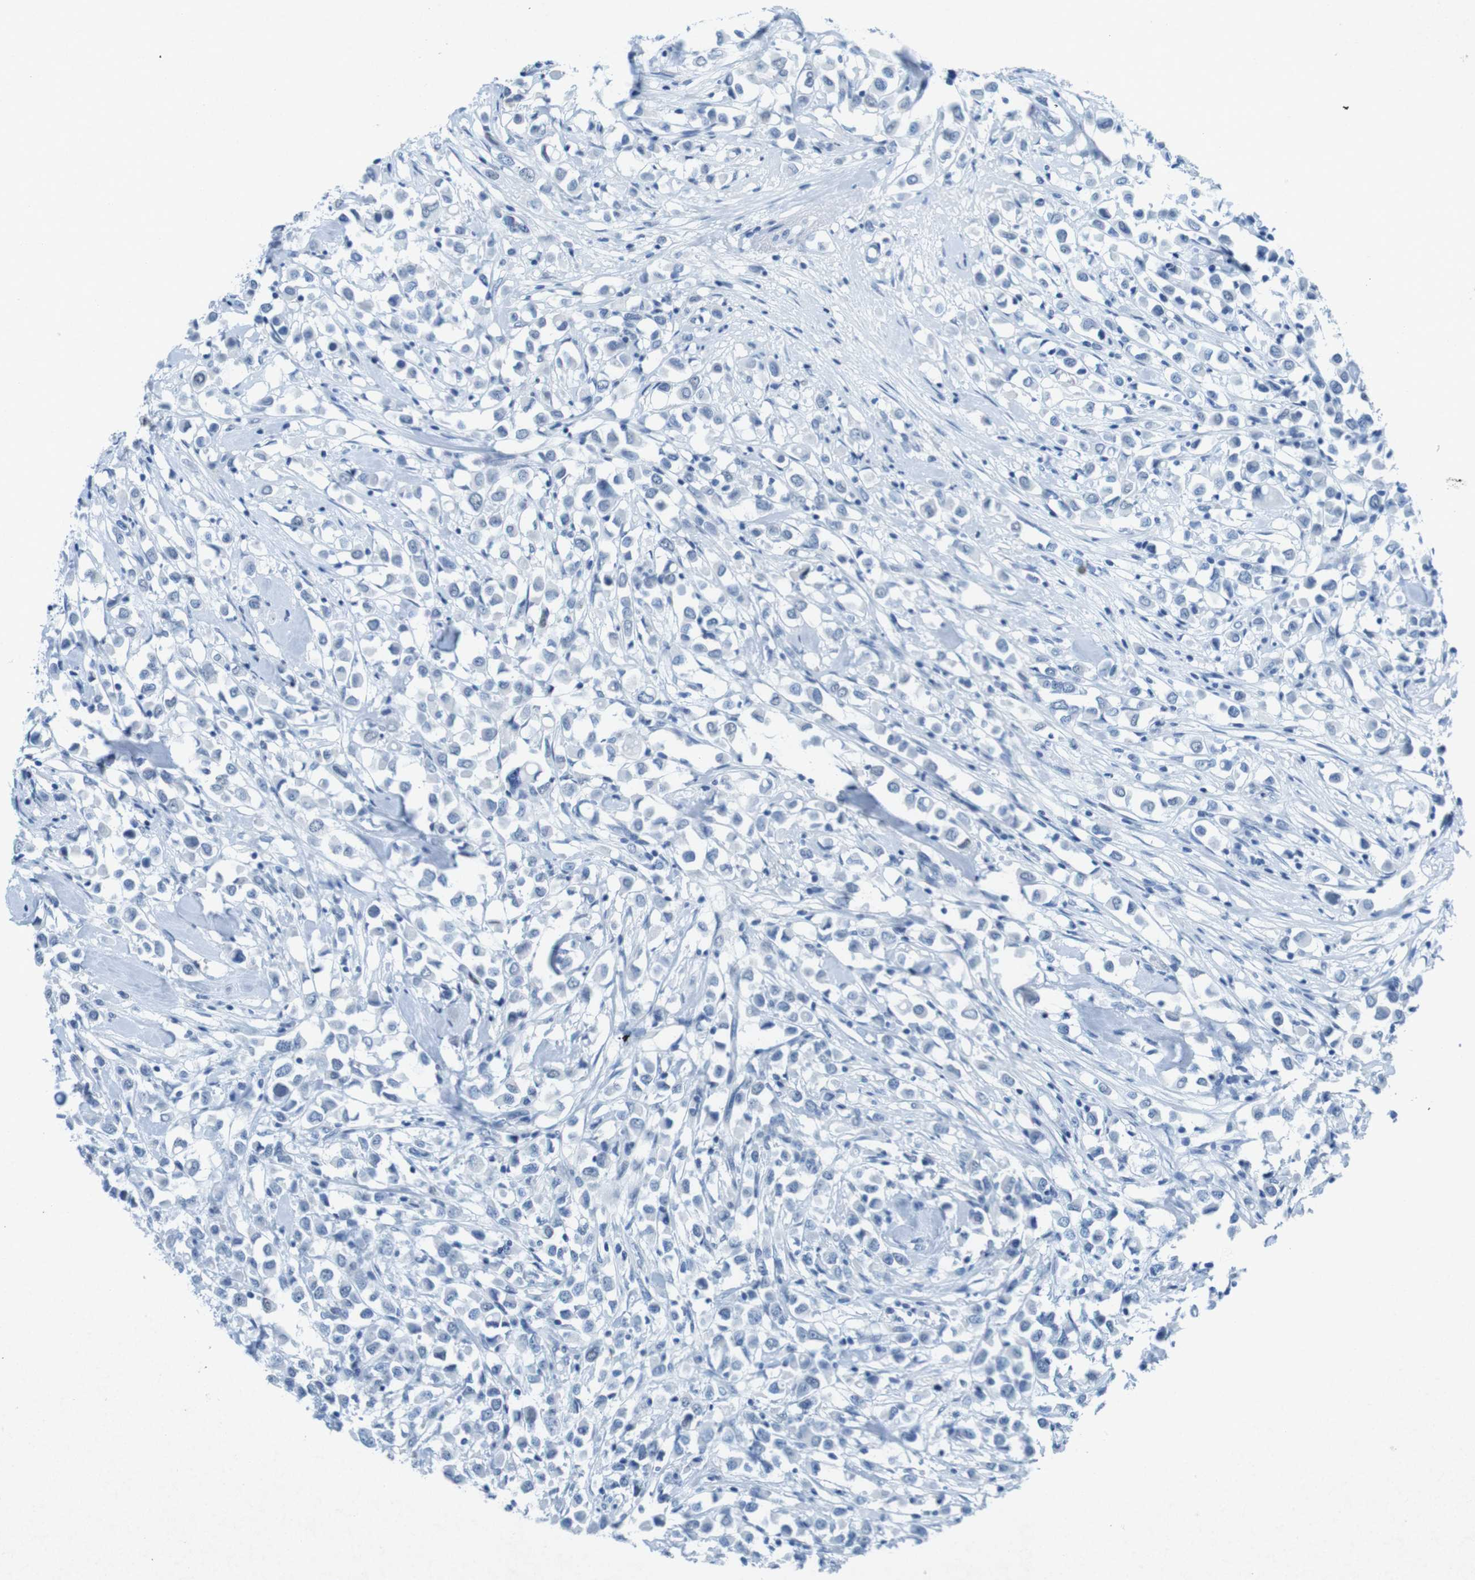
{"staining": {"intensity": "negative", "quantity": "none", "location": "none"}, "tissue": "breast cancer", "cell_type": "Tumor cells", "image_type": "cancer", "snomed": [{"axis": "morphology", "description": "Duct carcinoma"}, {"axis": "topography", "description": "Breast"}], "caption": "Immunohistochemical staining of breast cancer exhibits no significant staining in tumor cells.", "gene": "CTAG1B", "patient": {"sex": "female", "age": 61}}